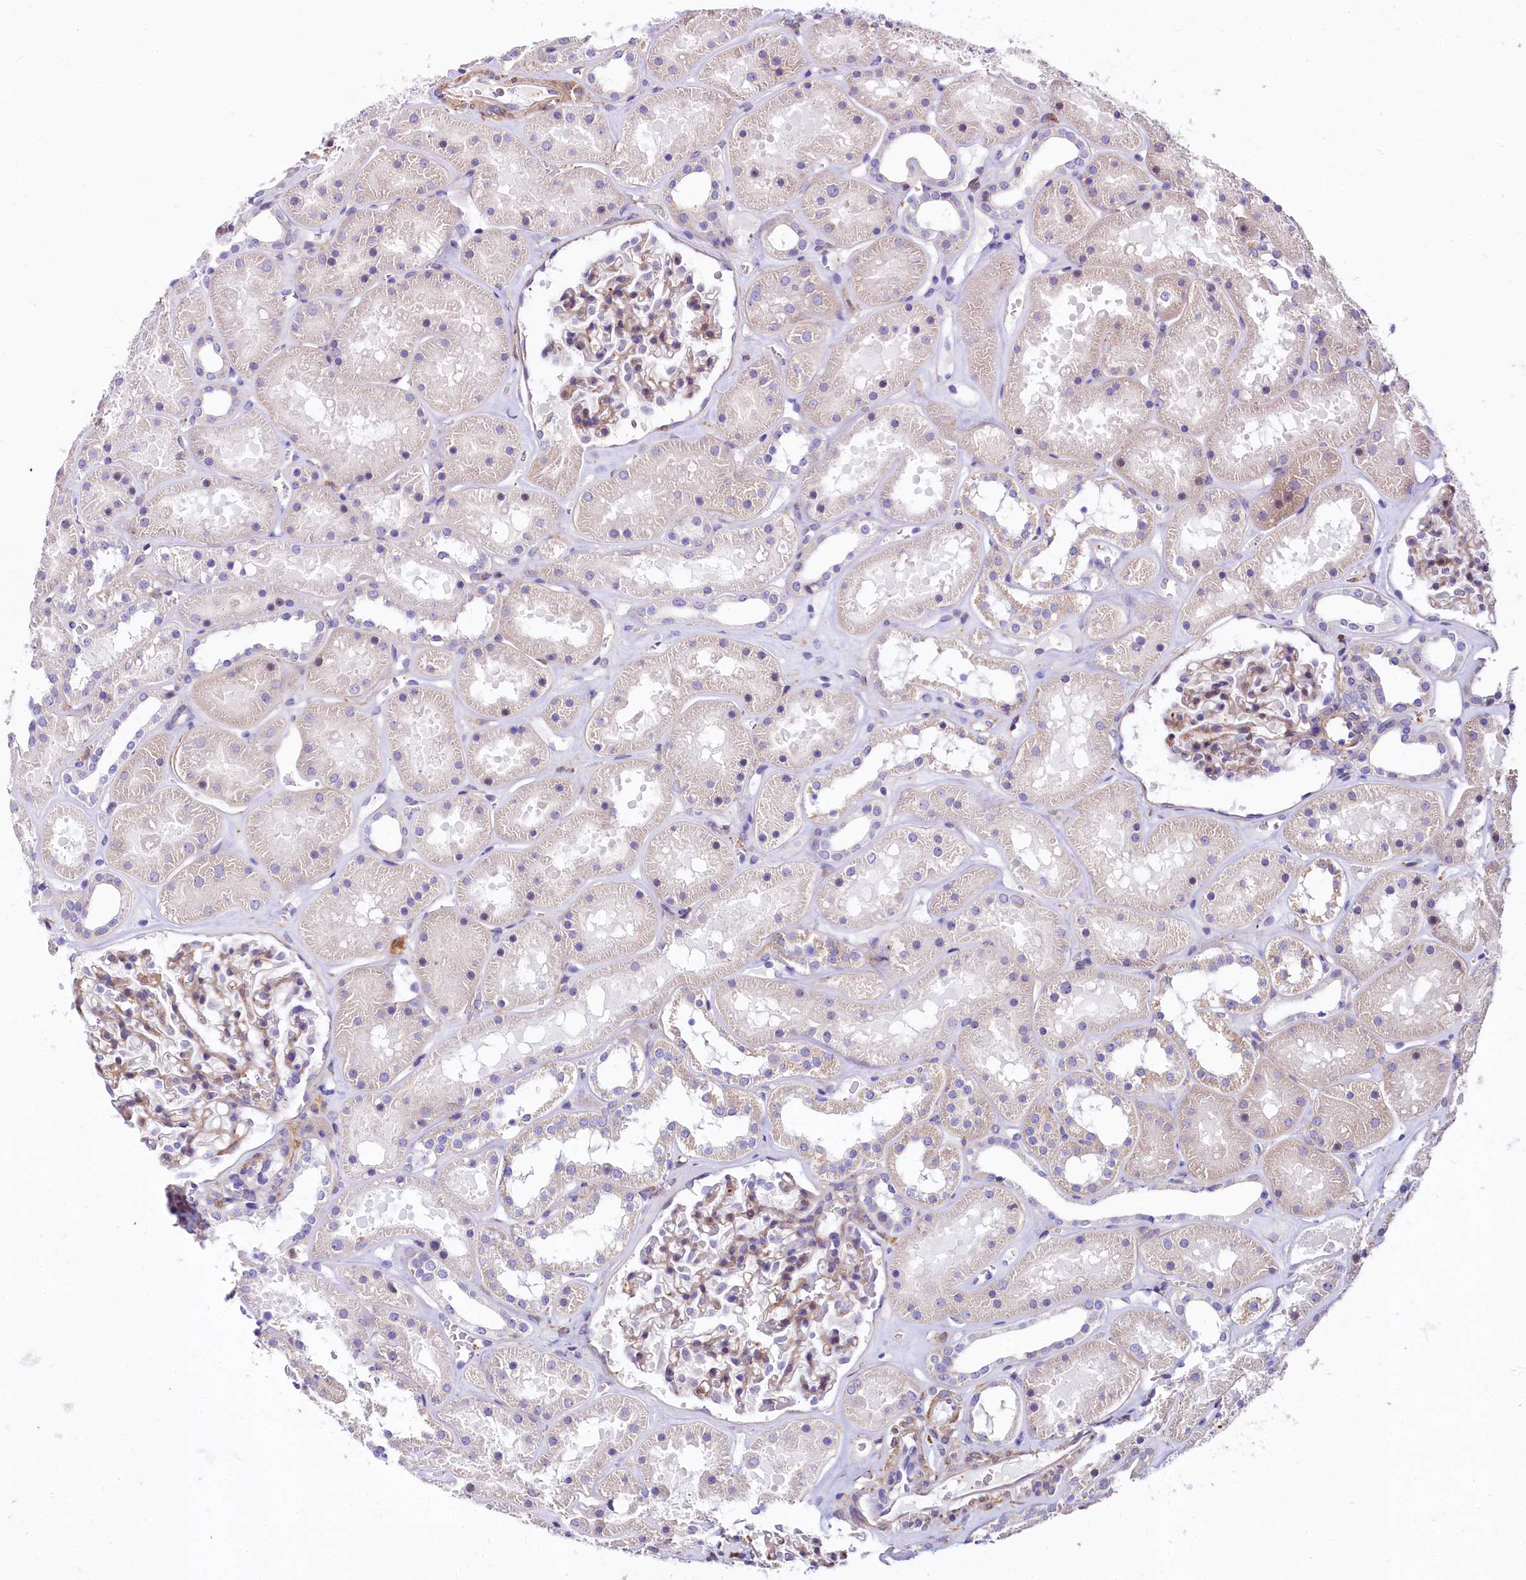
{"staining": {"intensity": "weak", "quantity": "25%-75%", "location": "cytoplasmic/membranous"}, "tissue": "kidney", "cell_type": "Cells in glomeruli", "image_type": "normal", "snomed": [{"axis": "morphology", "description": "Normal tissue, NOS"}, {"axis": "topography", "description": "Kidney"}], "caption": "Protein expression analysis of normal human kidney reveals weak cytoplasmic/membranous staining in approximately 25%-75% of cells in glomeruli. The protein of interest is shown in brown color, while the nuclei are stained blue.", "gene": "FCHSD2", "patient": {"sex": "female", "age": 41}}